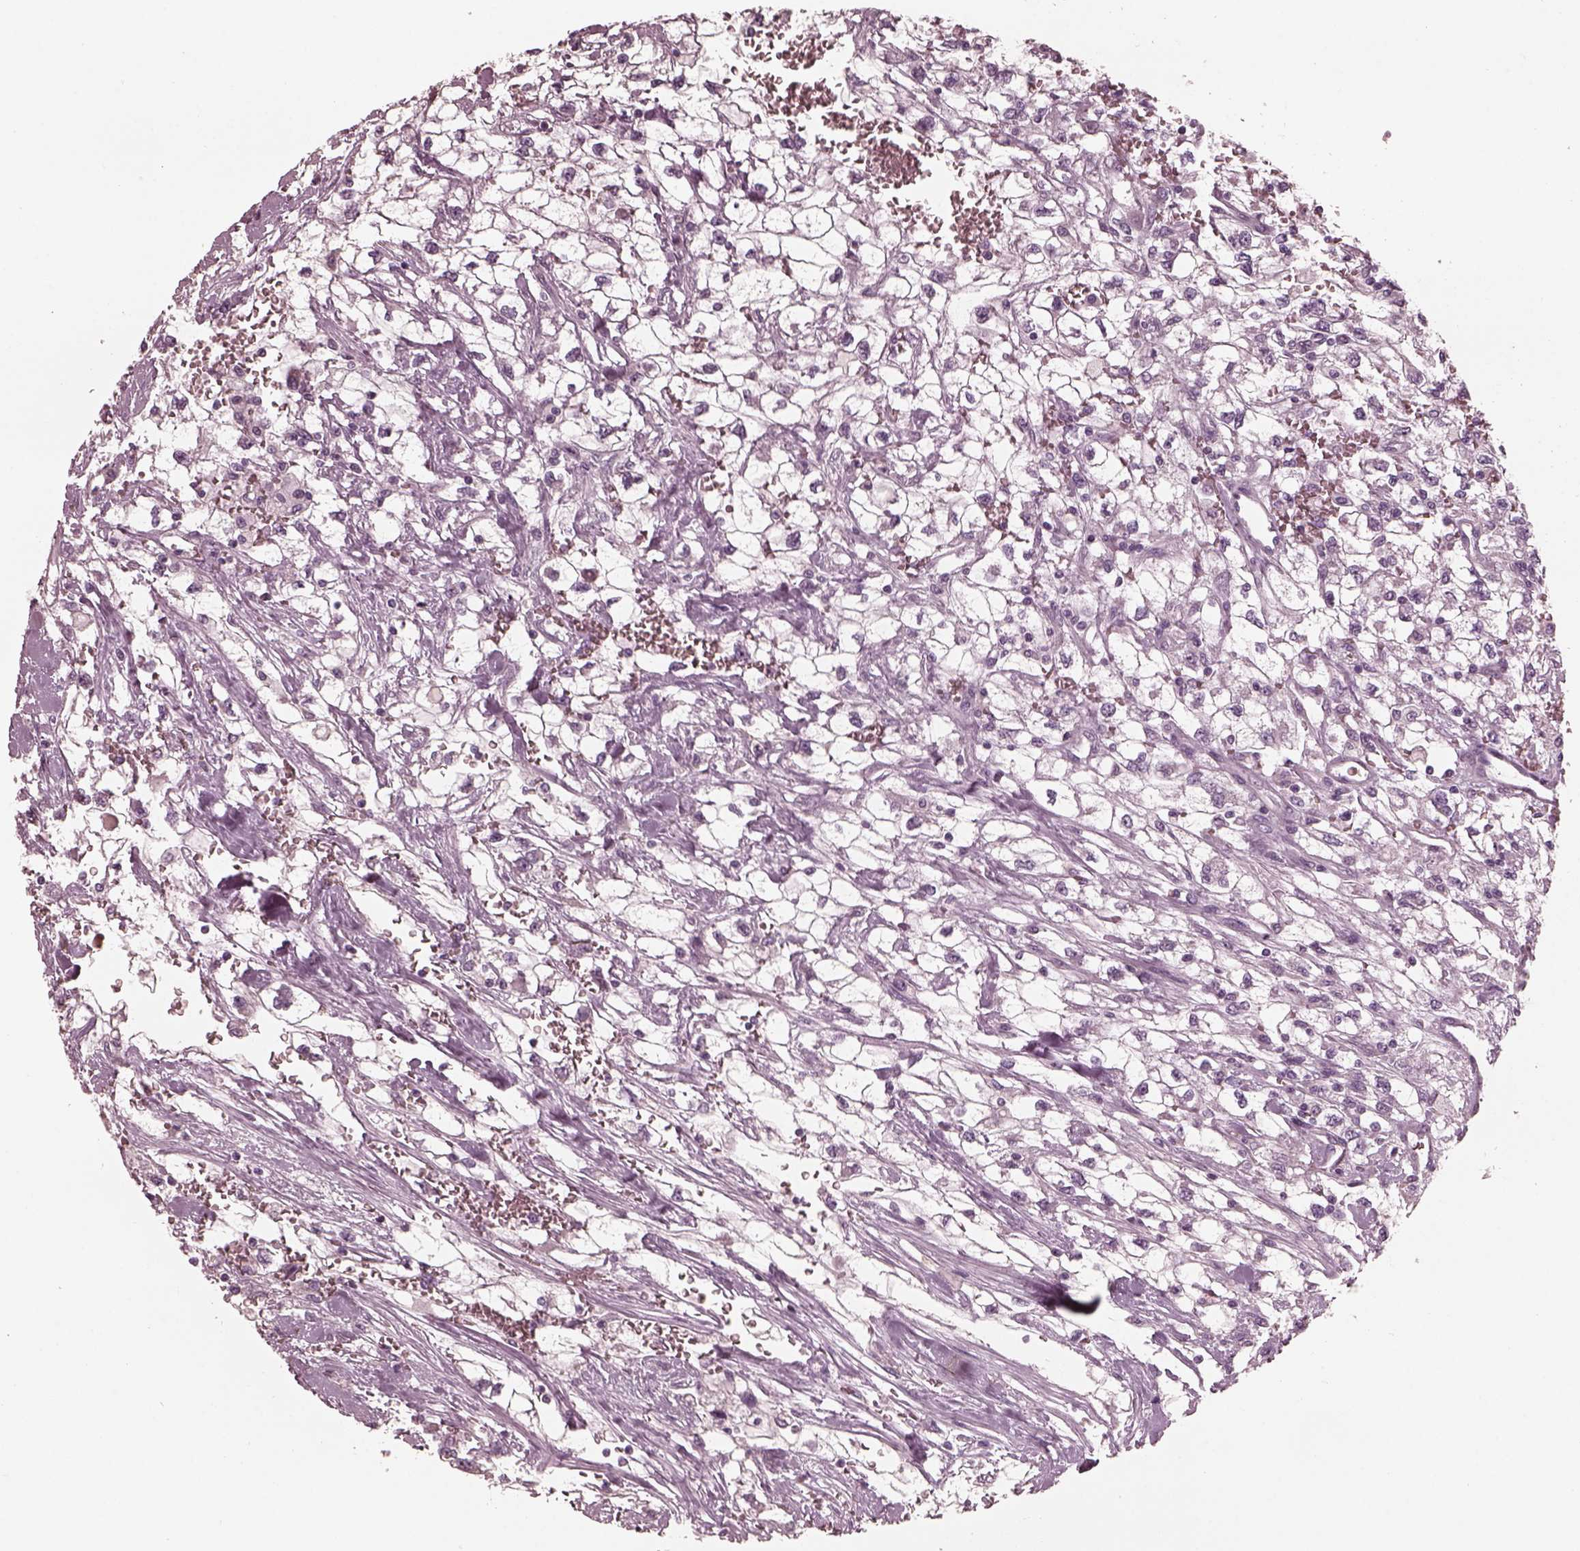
{"staining": {"intensity": "negative", "quantity": "none", "location": "none"}, "tissue": "renal cancer", "cell_type": "Tumor cells", "image_type": "cancer", "snomed": [{"axis": "morphology", "description": "Adenocarcinoma, NOS"}, {"axis": "topography", "description": "Kidney"}], "caption": "Renal adenocarcinoma was stained to show a protein in brown. There is no significant staining in tumor cells.", "gene": "CGA", "patient": {"sex": "male", "age": 59}}